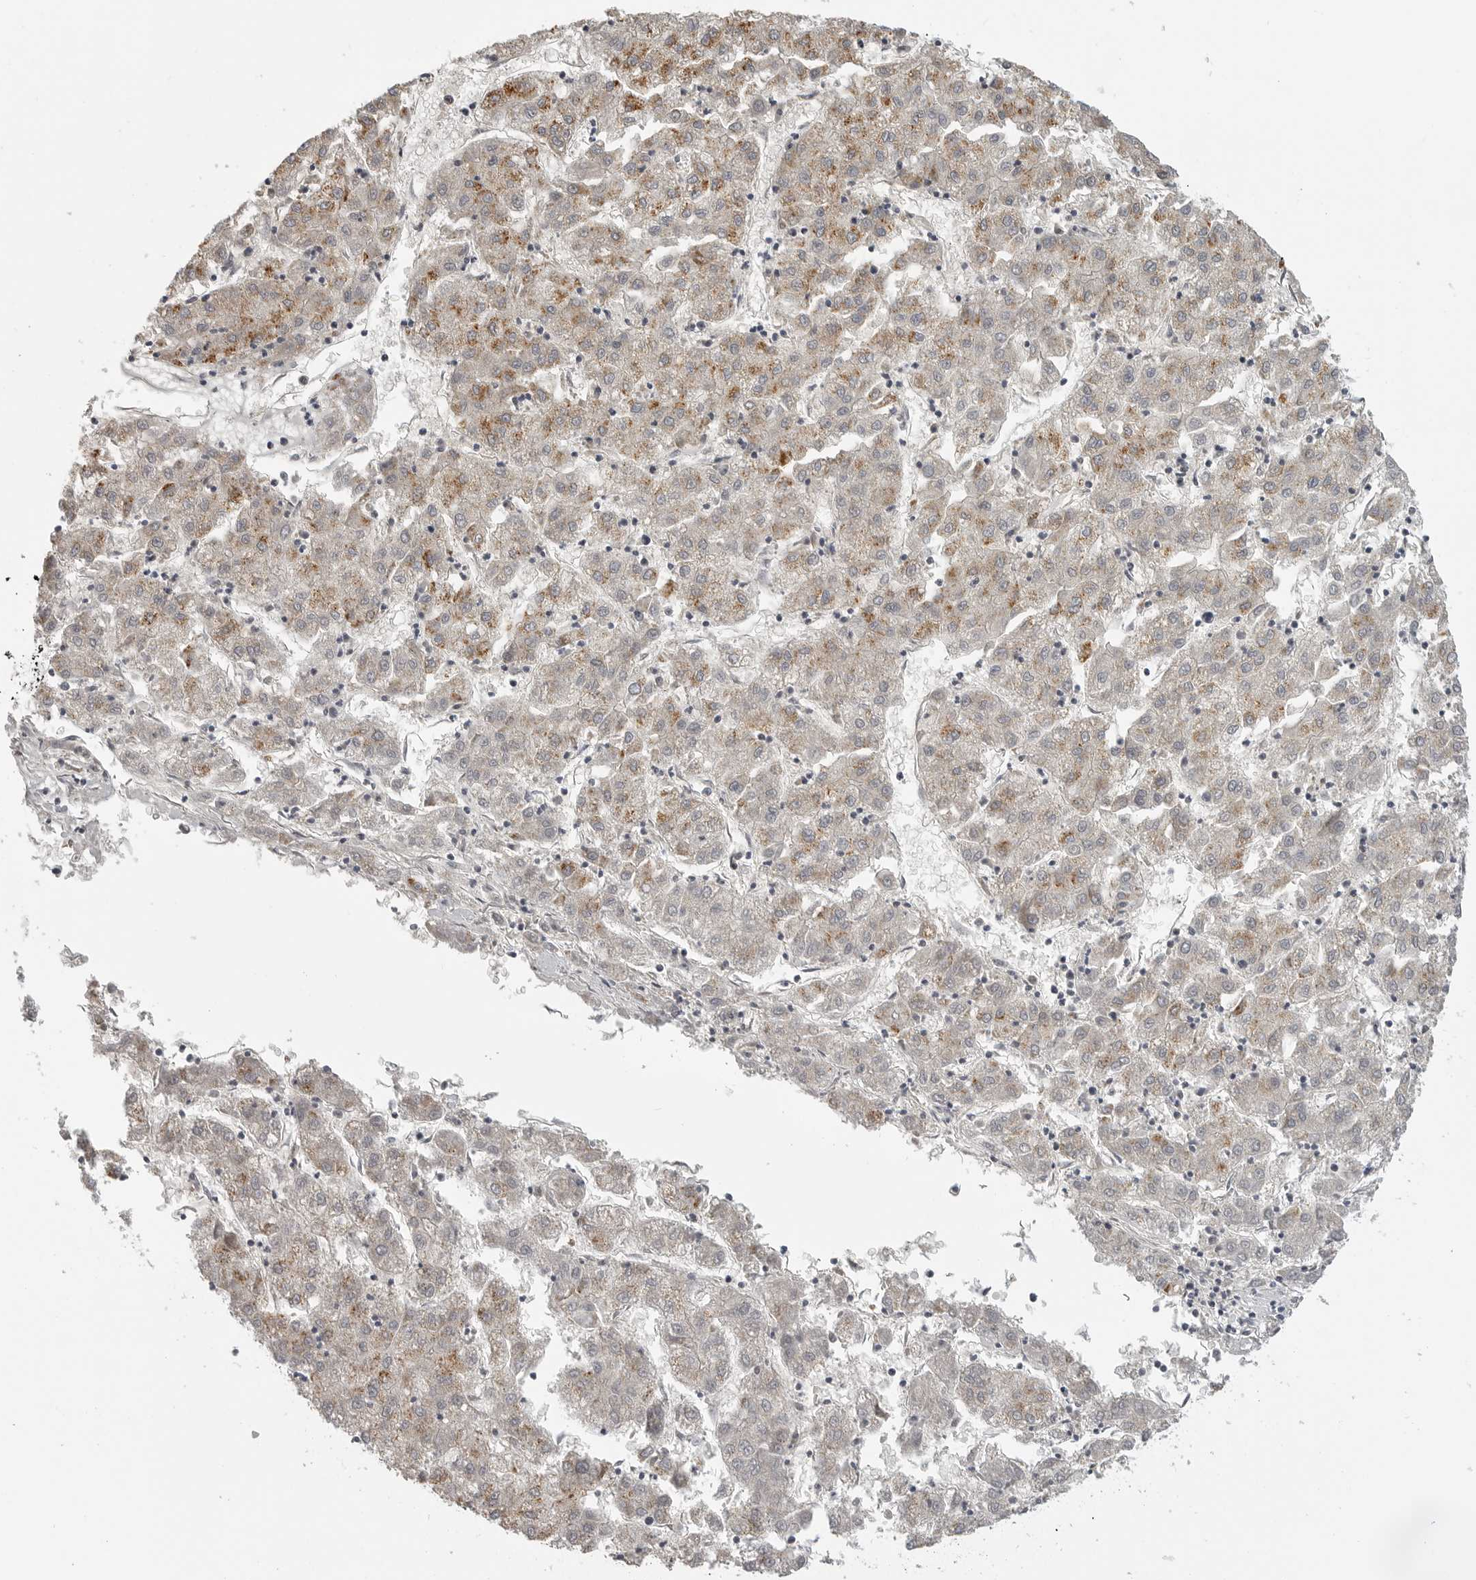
{"staining": {"intensity": "moderate", "quantity": "25%-75%", "location": "cytoplasmic/membranous"}, "tissue": "liver cancer", "cell_type": "Tumor cells", "image_type": "cancer", "snomed": [{"axis": "morphology", "description": "Carcinoma, Hepatocellular, NOS"}, {"axis": "topography", "description": "Liver"}], "caption": "Tumor cells exhibit moderate cytoplasmic/membranous staining in approximately 25%-75% of cells in liver cancer.", "gene": "RXFP3", "patient": {"sex": "male", "age": 72}}